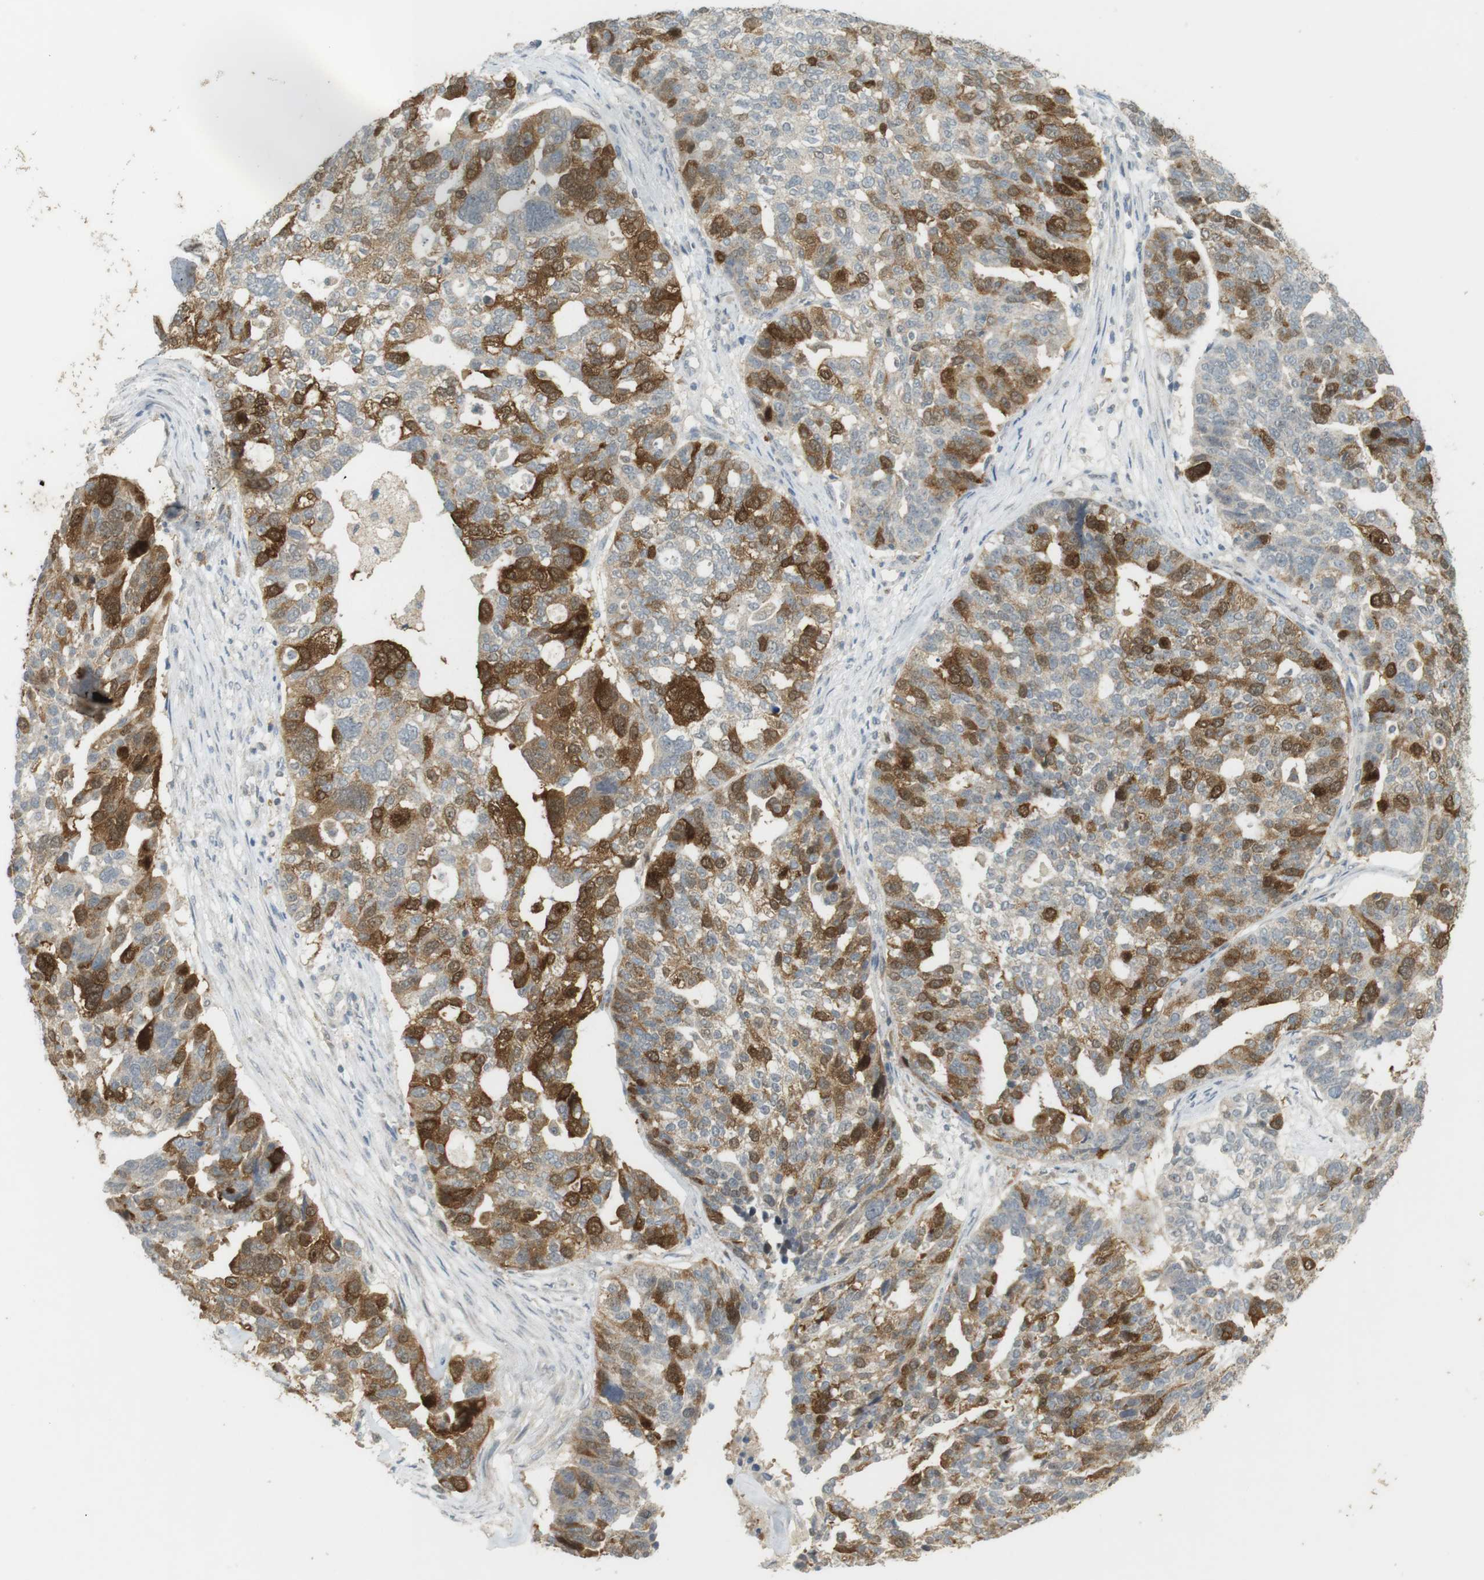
{"staining": {"intensity": "strong", "quantity": "<25%", "location": "cytoplasmic/membranous"}, "tissue": "ovarian cancer", "cell_type": "Tumor cells", "image_type": "cancer", "snomed": [{"axis": "morphology", "description": "Cystadenocarcinoma, serous, NOS"}, {"axis": "topography", "description": "Ovary"}], "caption": "The image shows a brown stain indicating the presence of a protein in the cytoplasmic/membranous of tumor cells in ovarian cancer. The staining was performed using DAB (3,3'-diaminobenzidine), with brown indicating positive protein expression. Nuclei are stained blue with hematoxylin.", "gene": "TTK", "patient": {"sex": "female", "age": 59}}